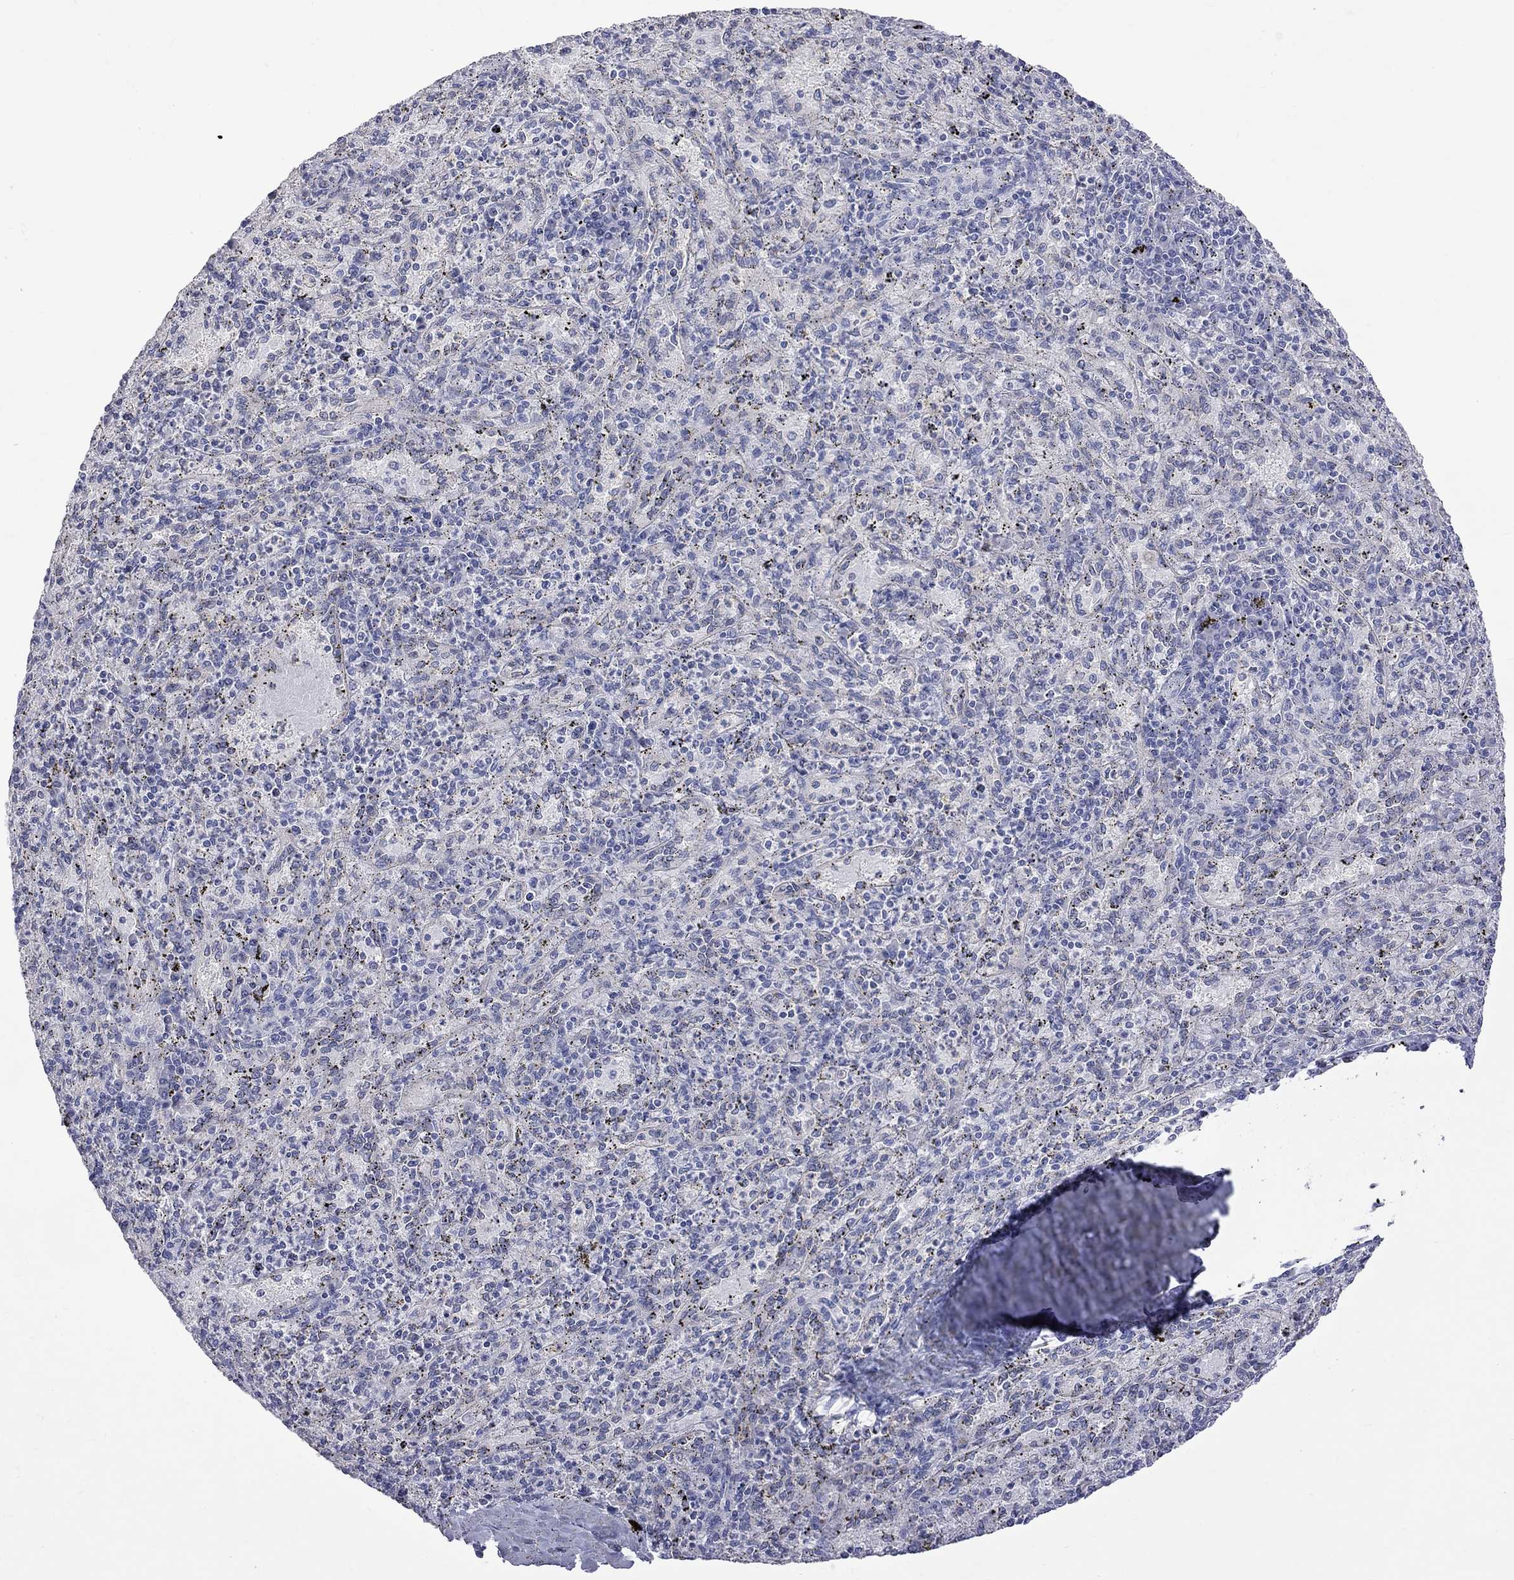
{"staining": {"intensity": "negative", "quantity": "none", "location": "none"}, "tissue": "spleen", "cell_type": "Cells in red pulp", "image_type": "normal", "snomed": [{"axis": "morphology", "description": "Normal tissue, NOS"}, {"axis": "topography", "description": "Spleen"}], "caption": "The photomicrograph exhibits no significant staining in cells in red pulp of spleen. Nuclei are stained in blue.", "gene": "KCND2", "patient": {"sex": "male", "age": 60}}